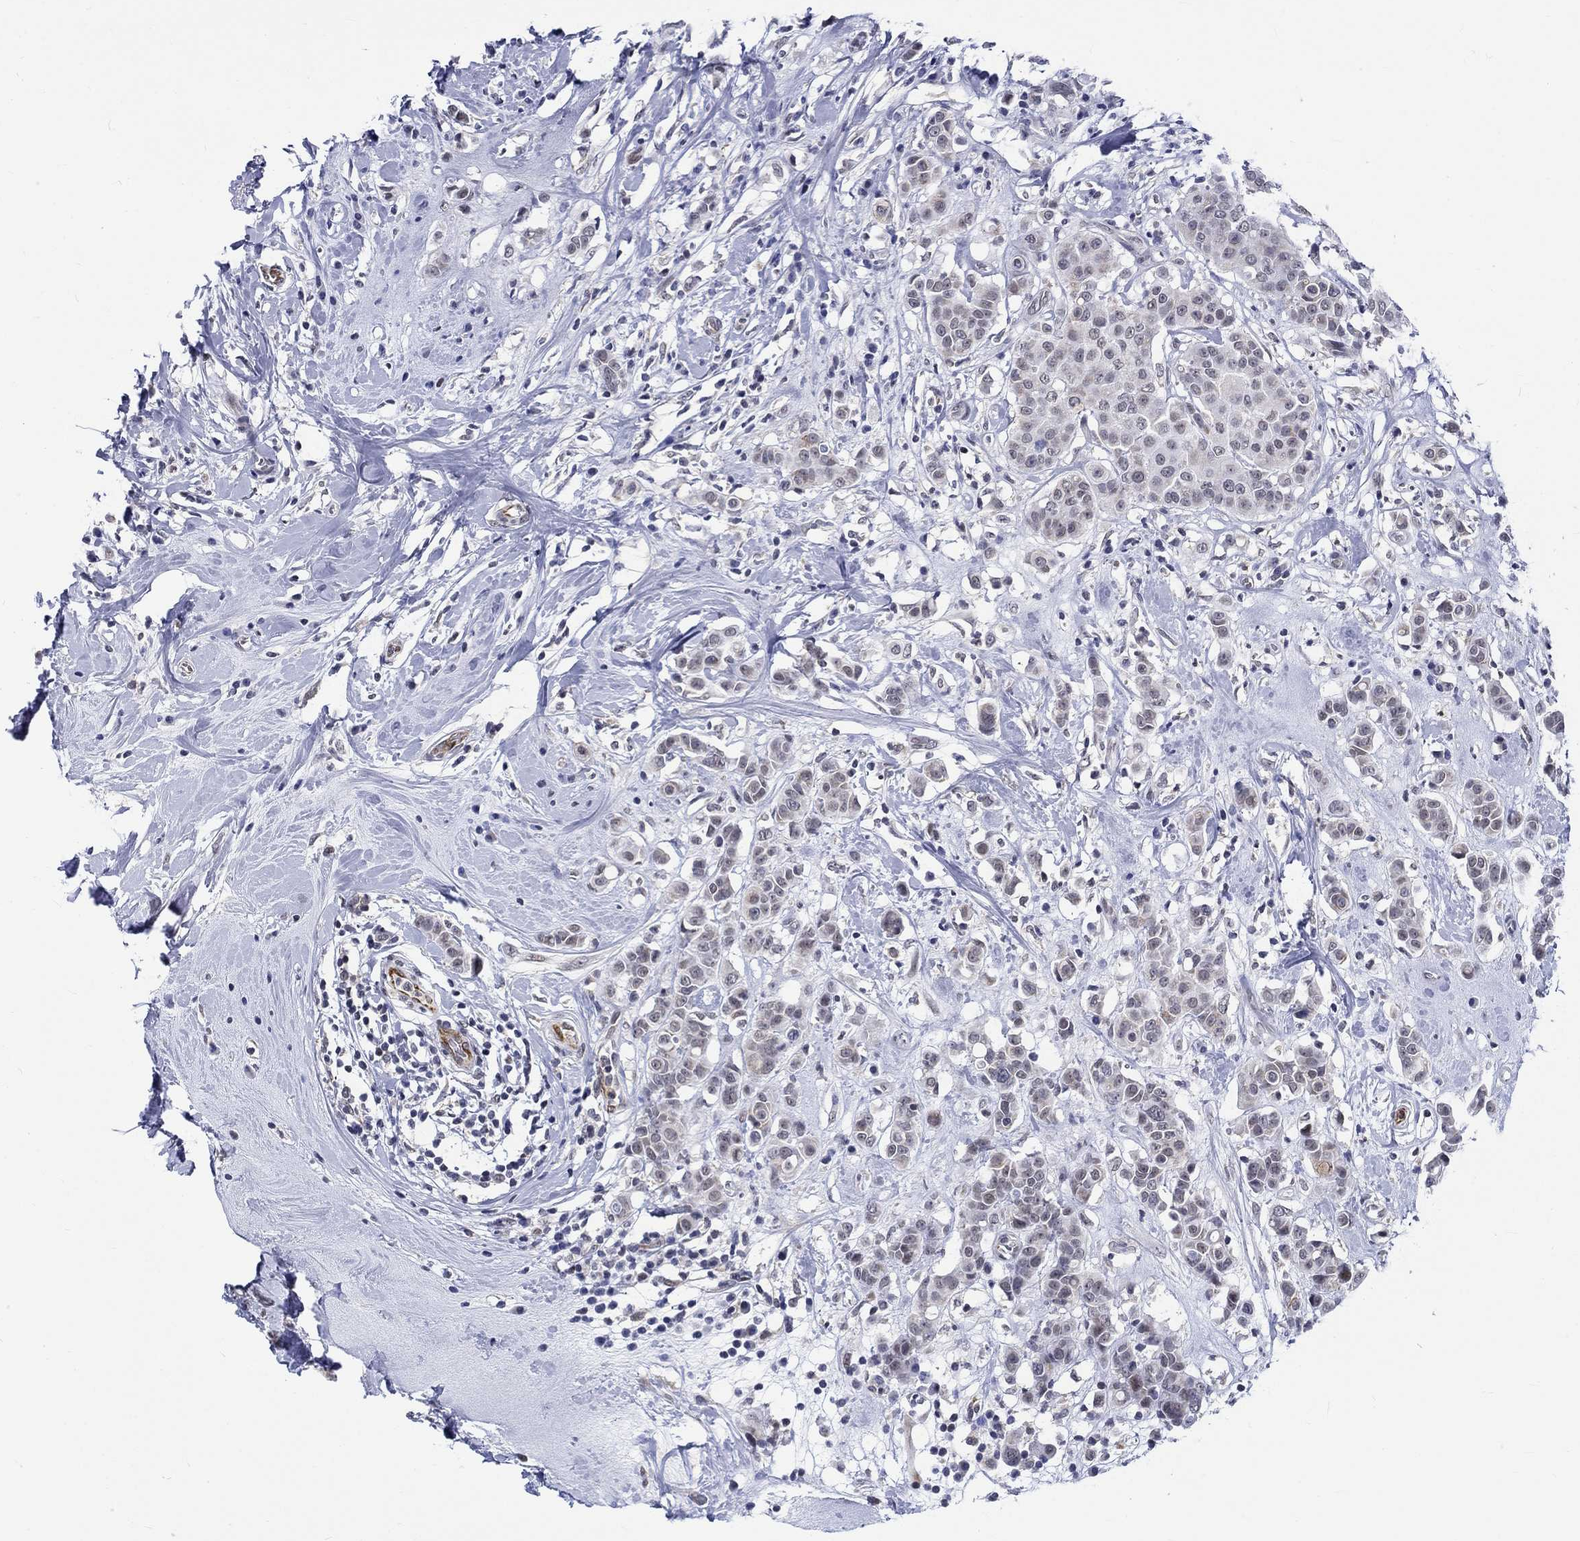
{"staining": {"intensity": "weak", "quantity": "<25%", "location": "nuclear"}, "tissue": "breast cancer", "cell_type": "Tumor cells", "image_type": "cancer", "snomed": [{"axis": "morphology", "description": "Duct carcinoma"}, {"axis": "topography", "description": "Breast"}], "caption": "Immunohistochemical staining of human breast cancer (invasive ductal carcinoma) demonstrates no significant staining in tumor cells.", "gene": "ST6GALNAC1", "patient": {"sex": "female", "age": 27}}